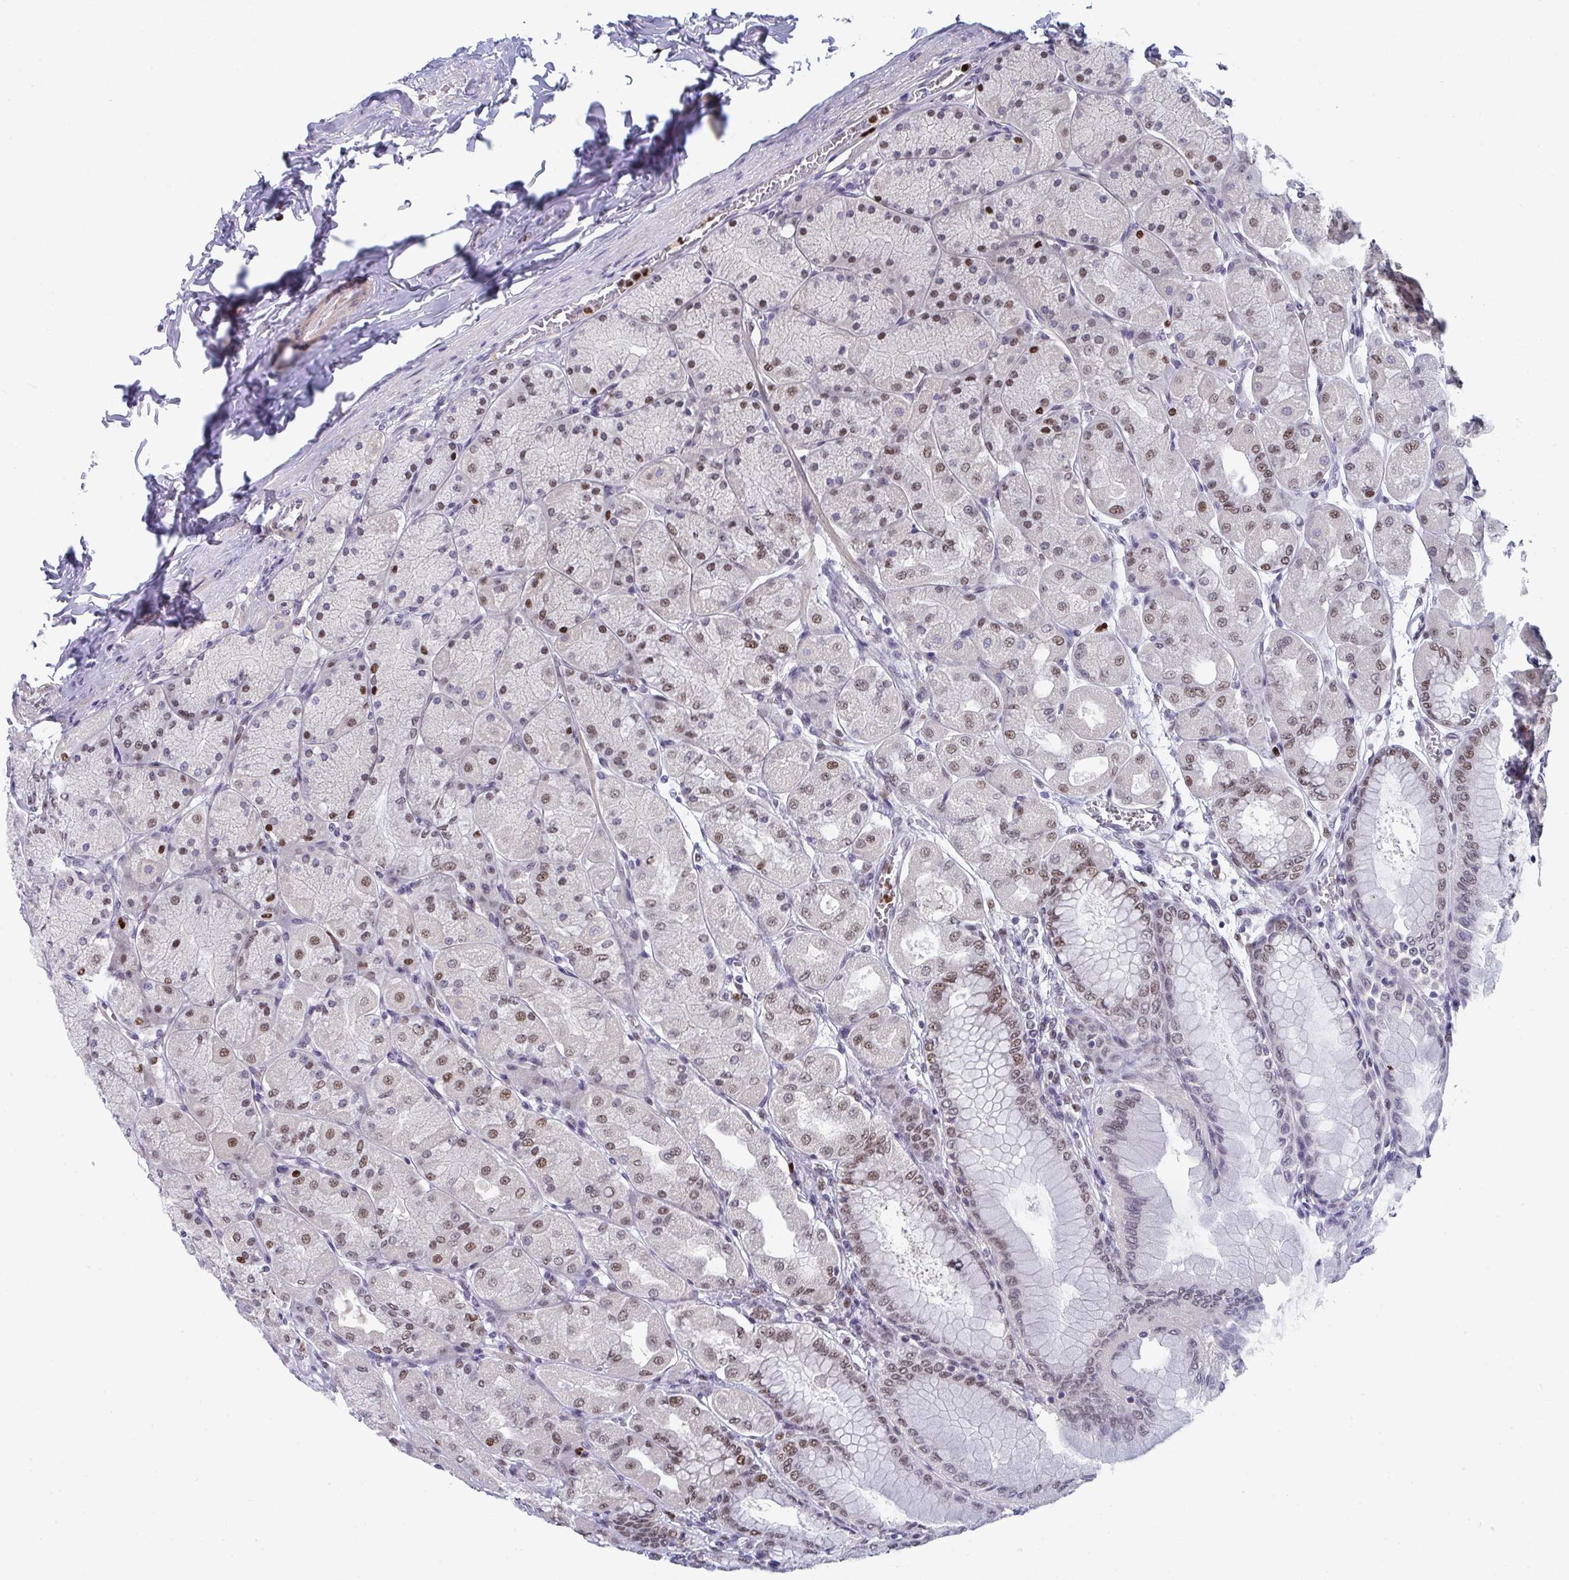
{"staining": {"intensity": "moderate", "quantity": "25%-75%", "location": "nuclear"}, "tissue": "stomach", "cell_type": "Glandular cells", "image_type": "normal", "snomed": [{"axis": "morphology", "description": "Normal tissue, NOS"}, {"axis": "topography", "description": "Stomach, upper"}], "caption": "Glandular cells show moderate nuclear positivity in approximately 25%-75% of cells in unremarkable stomach.", "gene": "JDP2", "patient": {"sex": "female", "age": 56}}